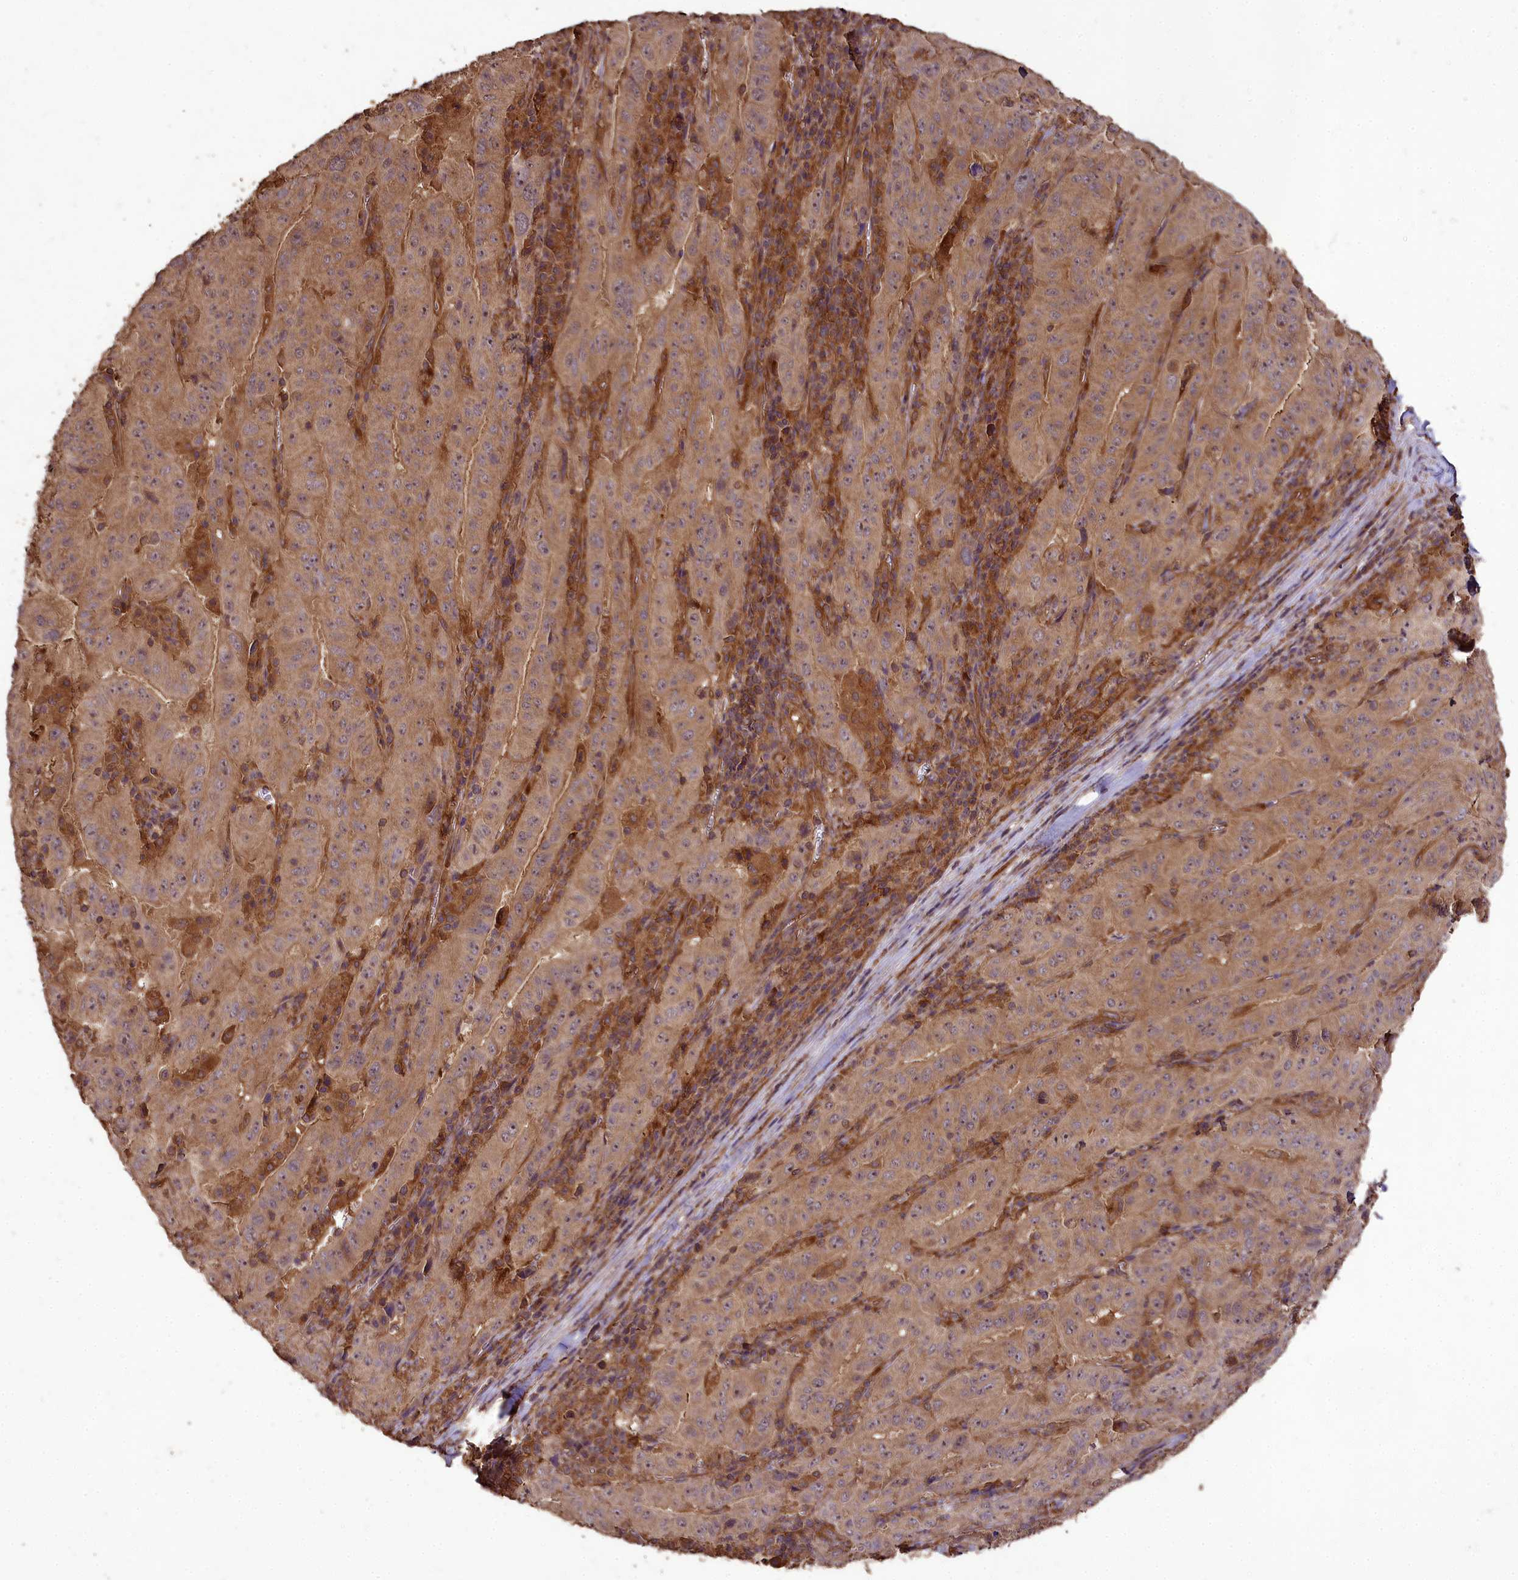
{"staining": {"intensity": "moderate", "quantity": ">75%", "location": "cytoplasmic/membranous"}, "tissue": "pancreatic cancer", "cell_type": "Tumor cells", "image_type": "cancer", "snomed": [{"axis": "morphology", "description": "Adenocarcinoma, NOS"}, {"axis": "topography", "description": "Pancreas"}], "caption": "DAB (3,3'-diaminobenzidine) immunohistochemical staining of pancreatic cancer reveals moderate cytoplasmic/membranous protein expression in about >75% of tumor cells. (DAB IHC, brown staining for protein, blue staining for nuclei).", "gene": "TTLL10", "patient": {"sex": "male", "age": 63}}